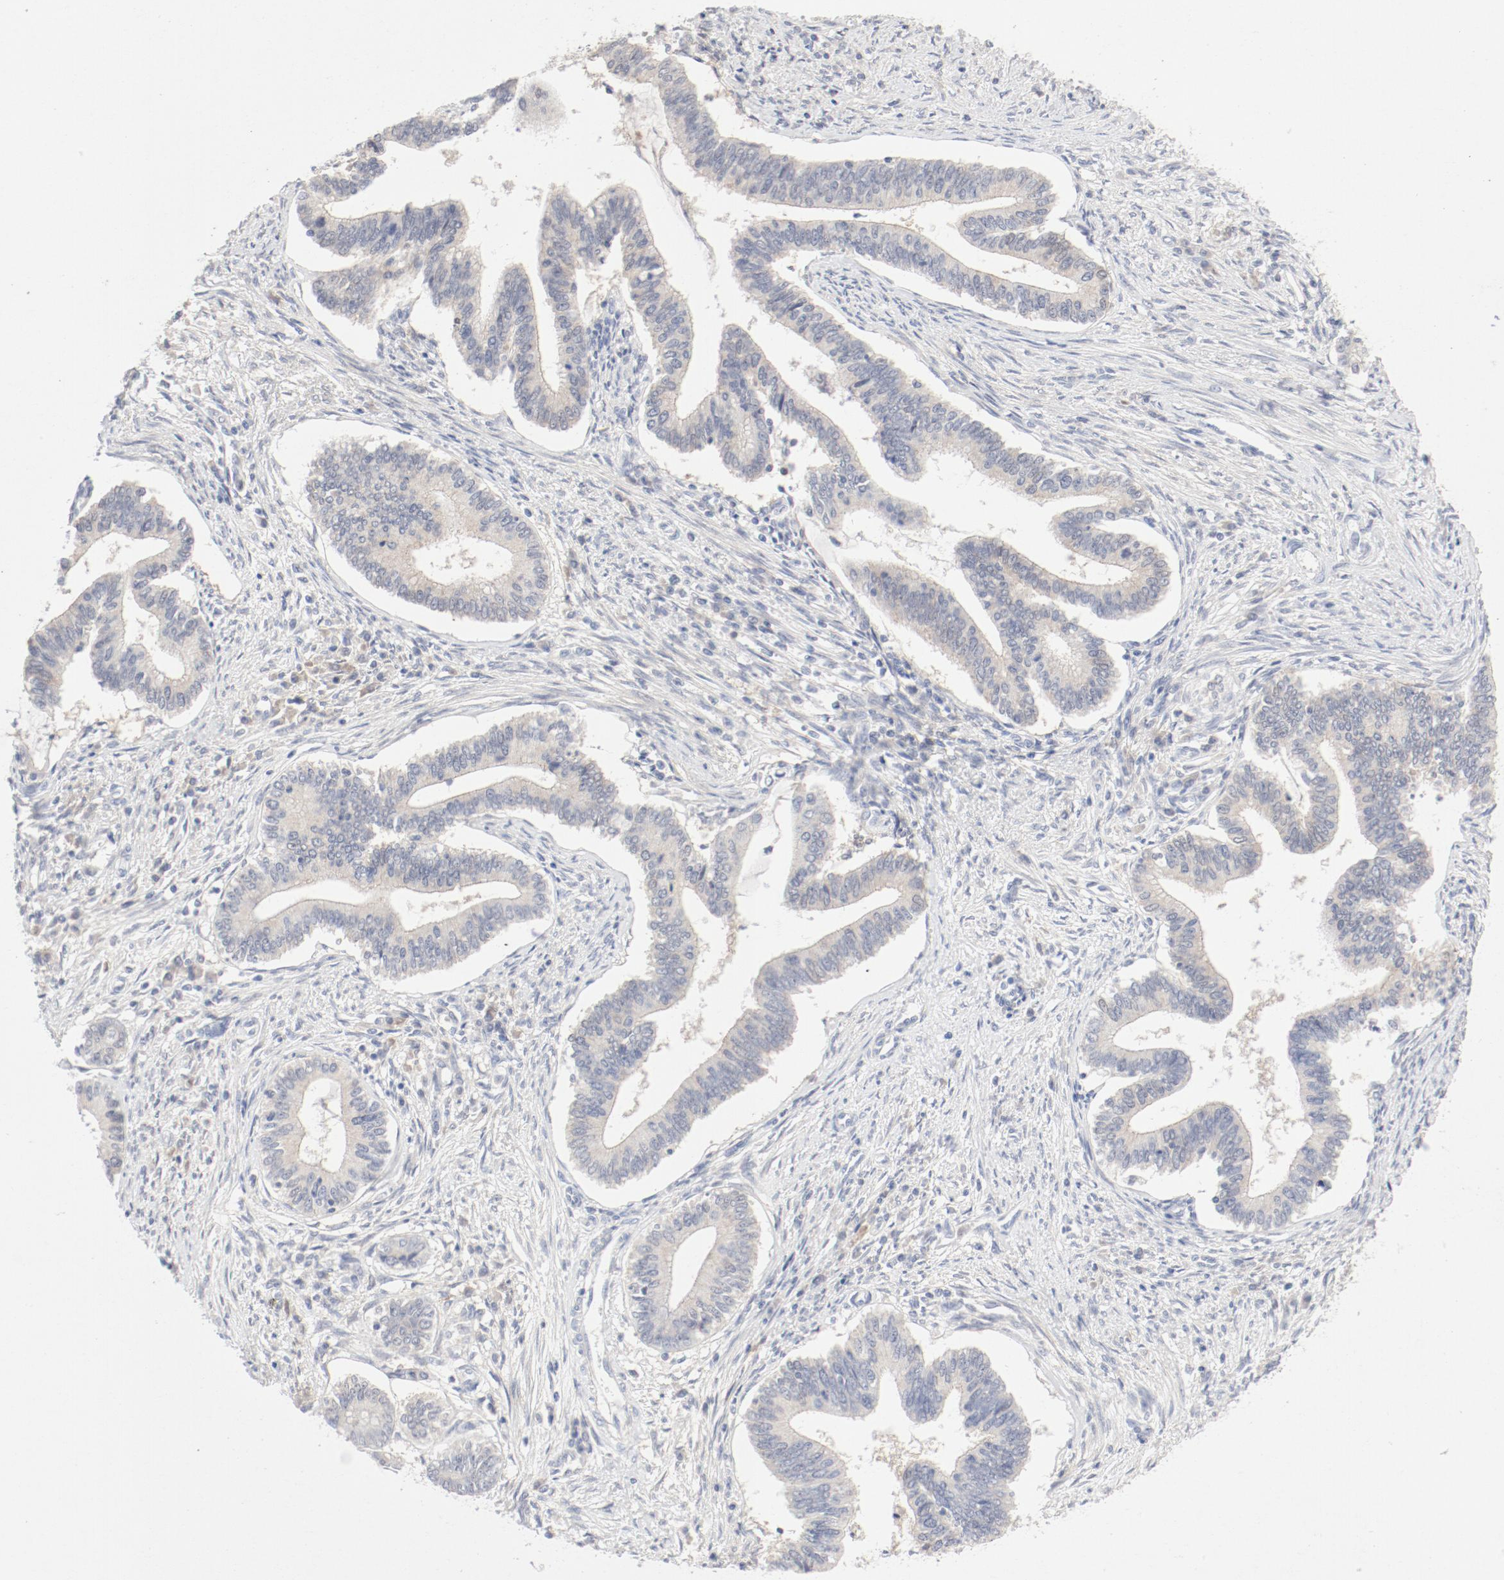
{"staining": {"intensity": "weak", "quantity": "25%-75%", "location": "cytoplasmic/membranous"}, "tissue": "cervical cancer", "cell_type": "Tumor cells", "image_type": "cancer", "snomed": [{"axis": "morphology", "description": "Adenocarcinoma, NOS"}, {"axis": "topography", "description": "Cervix"}], "caption": "This is an image of IHC staining of adenocarcinoma (cervical), which shows weak positivity in the cytoplasmic/membranous of tumor cells.", "gene": "PGM1", "patient": {"sex": "female", "age": 36}}